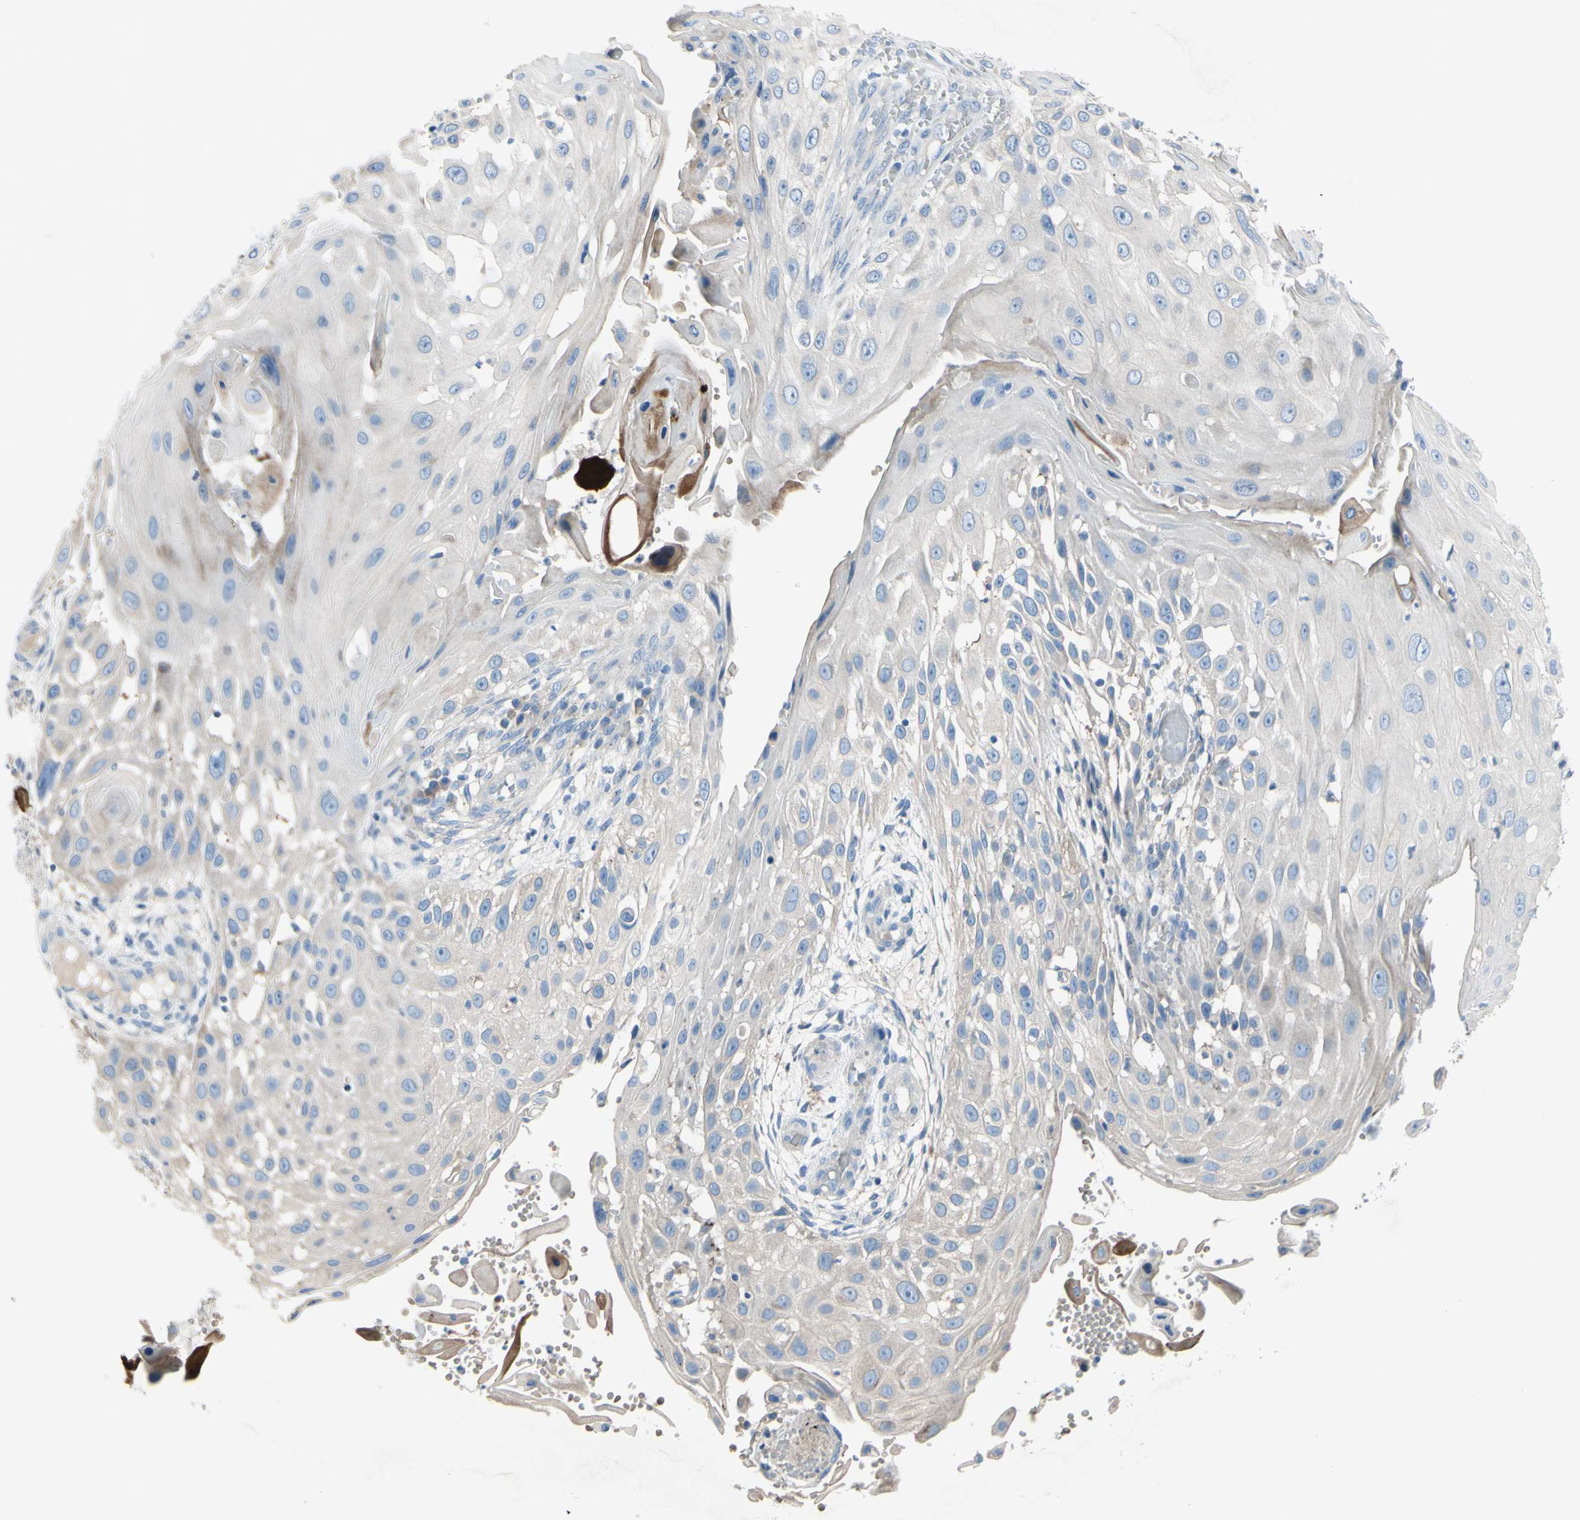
{"staining": {"intensity": "negative", "quantity": "none", "location": "none"}, "tissue": "skin cancer", "cell_type": "Tumor cells", "image_type": "cancer", "snomed": [{"axis": "morphology", "description": "Squamous cell carcinoma, NOS"}, {"axis": "topography", "description": "Skin"}], "caption": "There is no significant staining in tumor cells of squamous cell carcinoma (skin). The staining is performed using DAB brown chromogen with nuclei counter-stained in using hematoxylin.", "gene": "TMEM59L", "patient": {"sex": "female", "age": 44}}